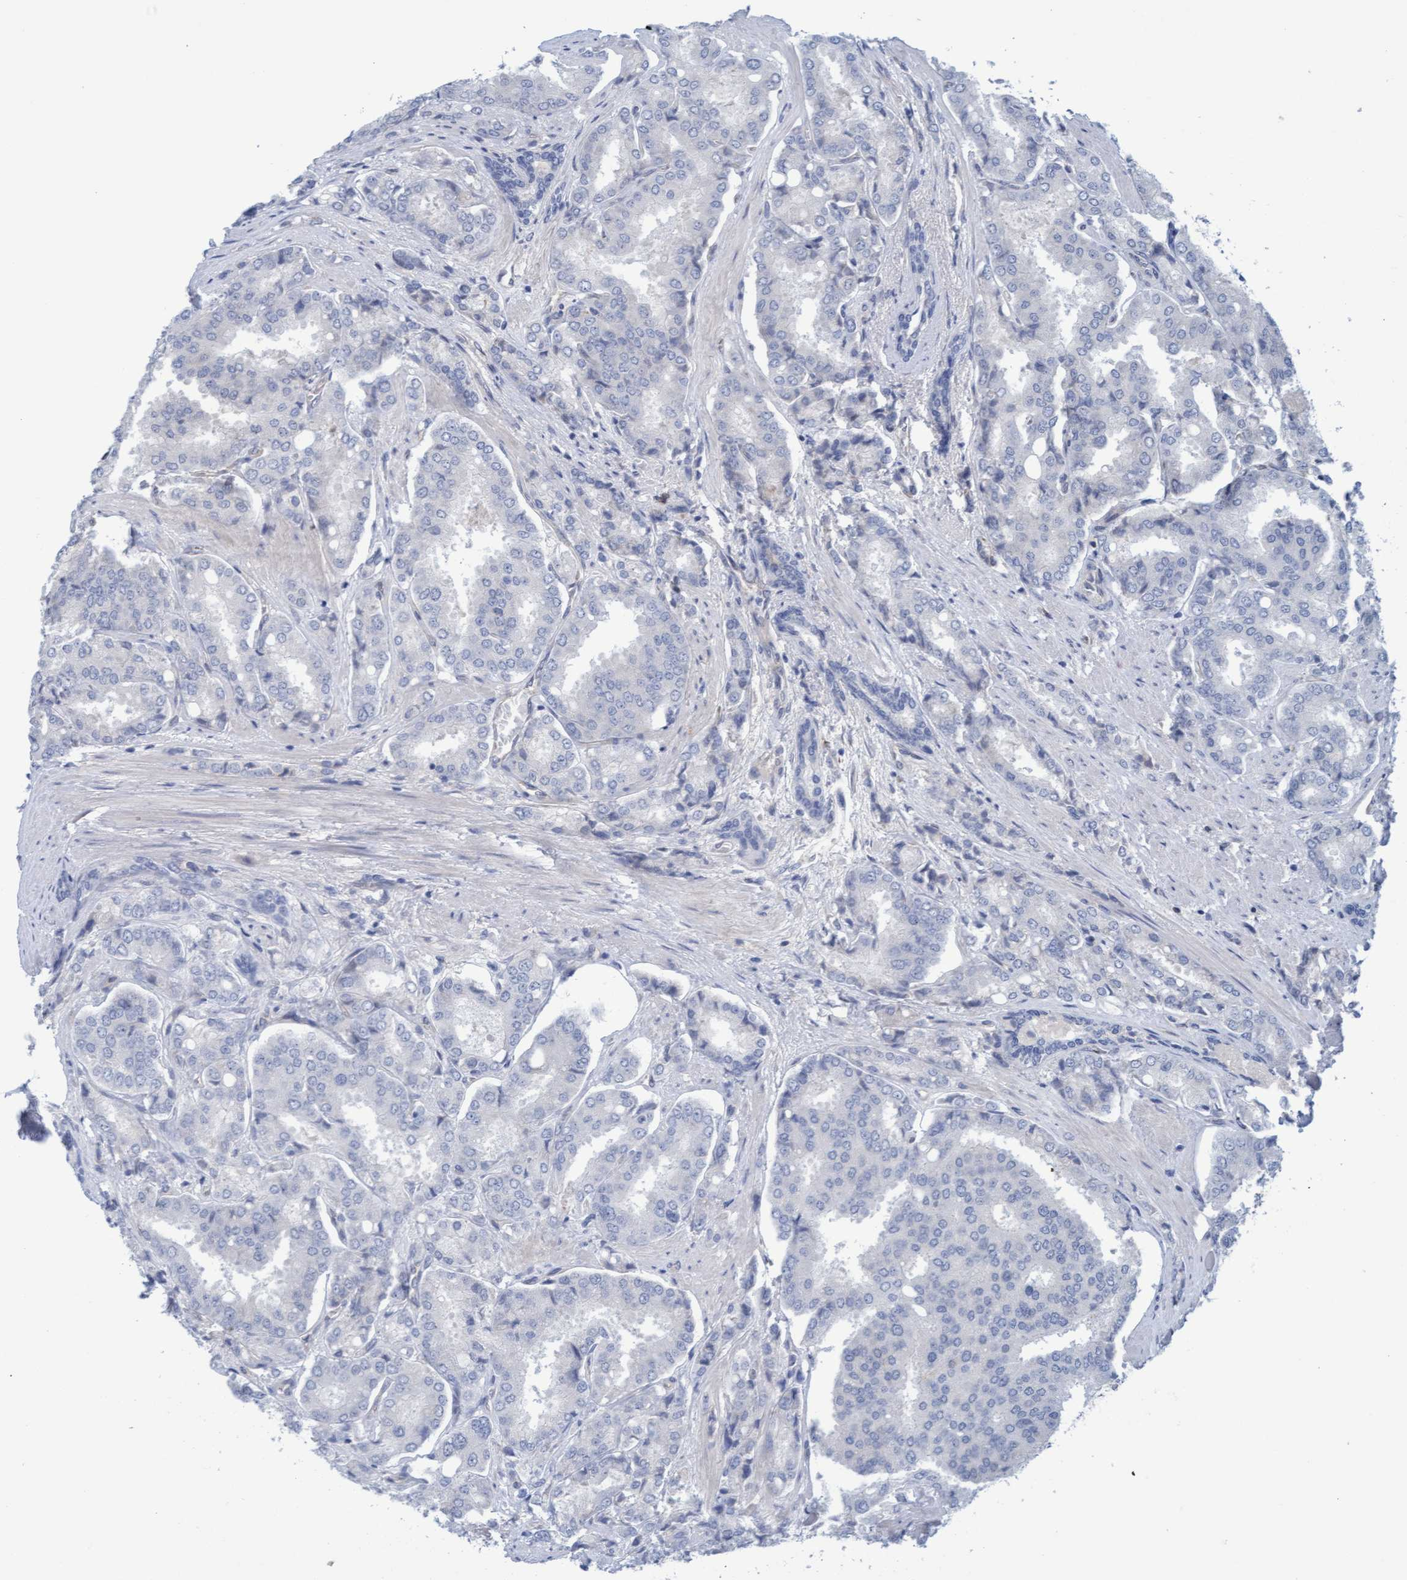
{"staining": {"intensity": "negative", "quantity": "none", "location": "none"}, "tissue": "prostate cancer", "cell_type": "Tumor cells", "image_type": "cancer", "snomed": [{"axis": "morphology", "description": "Adenocarcinoma, High grade"}, {"axis": "topography", "description": "Prostate"}], "caption": "Prostate cancer (adenocarcinoma (high-grade)) was stained to show a protein in brown. There is no significant positivity in tumor cells.", "gene": "STXBP1", "patient": {"sex": "male", "age": 50}}